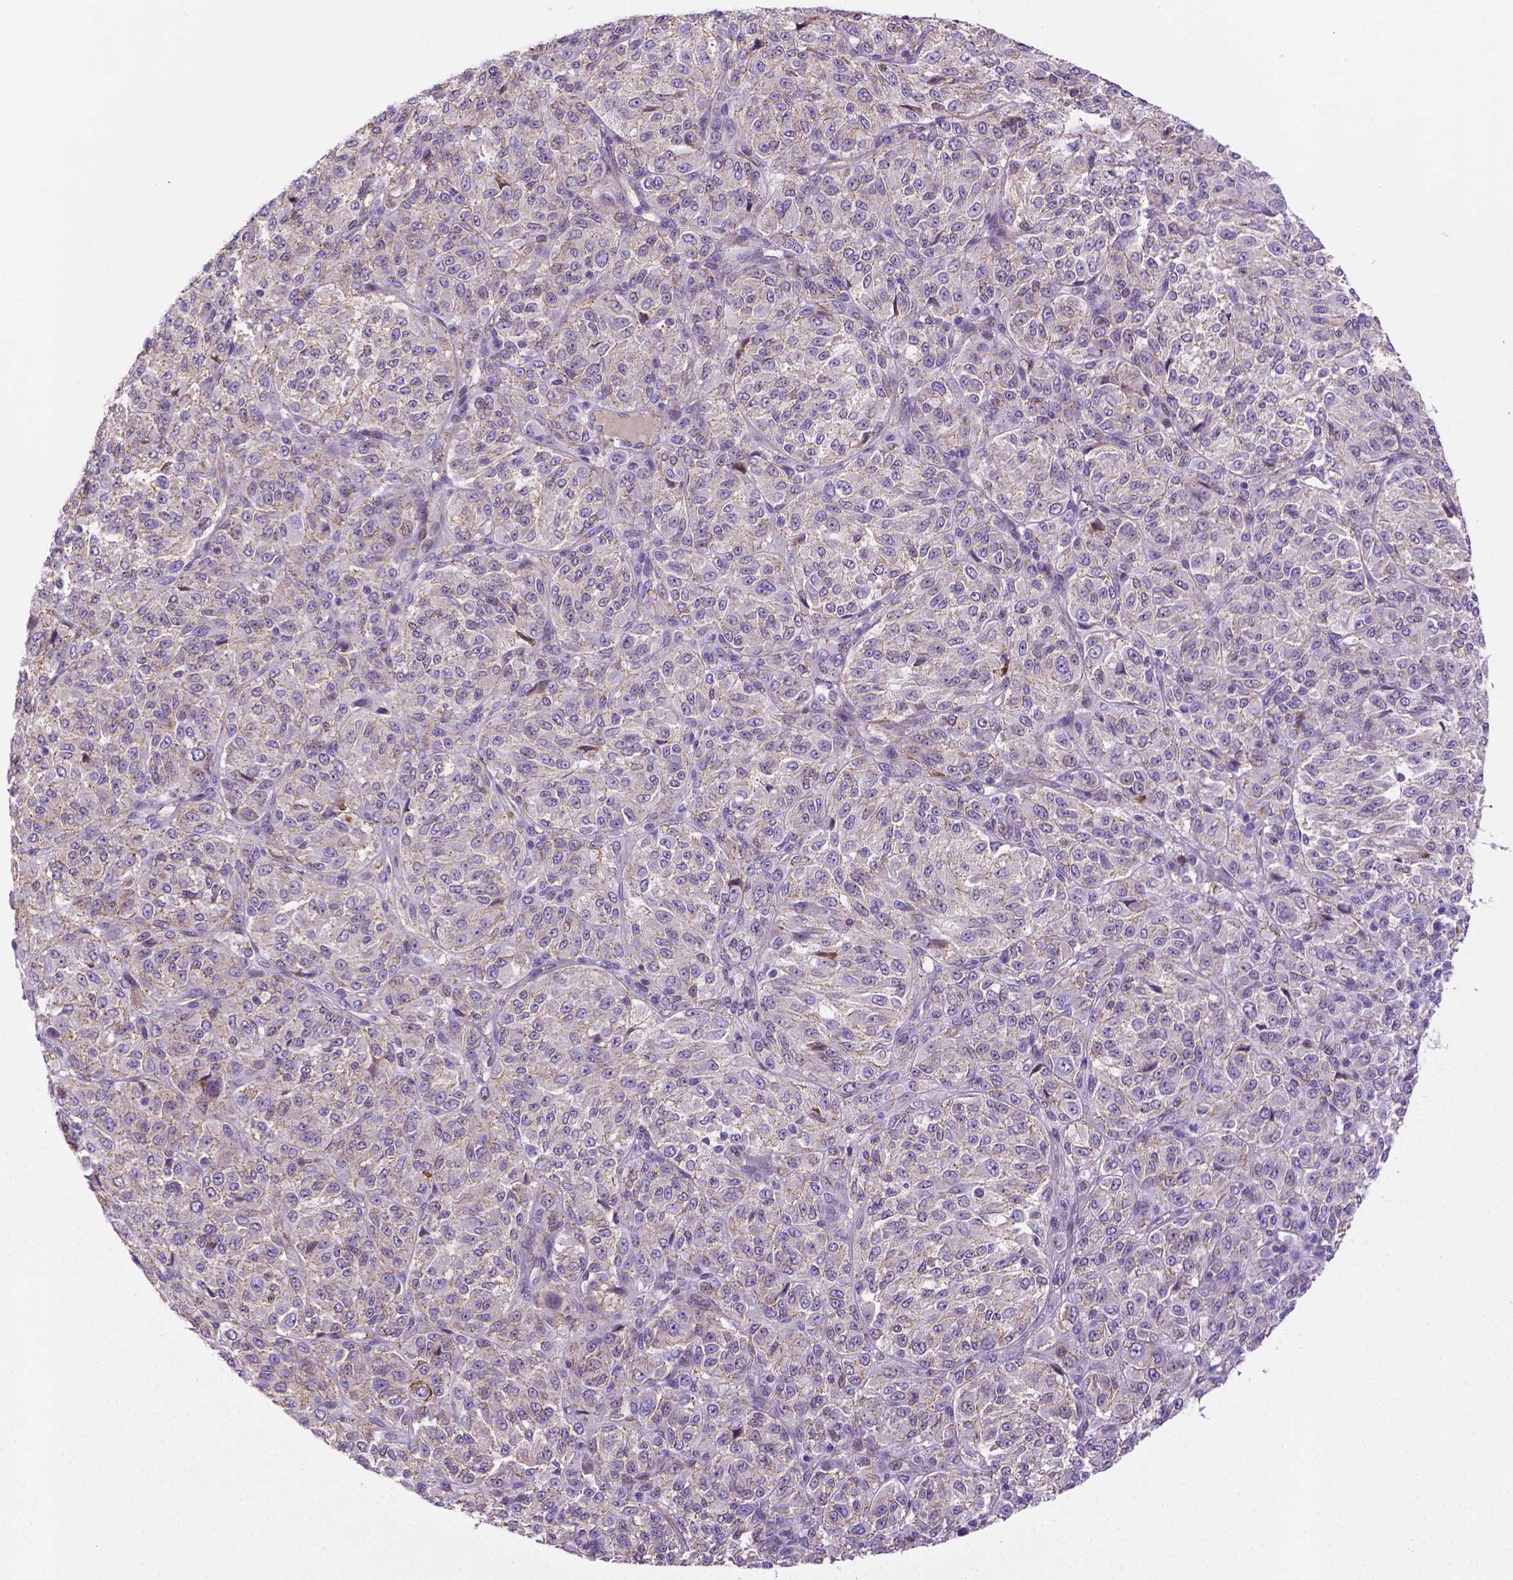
{"staining": {"intensity": "negative", "quantity": "none", "location": "none"}, "tissue": "melanoma", "cell_type": "Tumor cells", "image_type": "cancer", "snomed": [{"axis": "morphology", "description": "Malignant melanoma, Metastatic site"}, {"axis": "topography", "description": "Brain"}], "caption": "High magnification brightfield microscopy of melanoma stained with DAB (brown) and counterstained with hematoxylin (blue): tumor cells show no significant positivity. Nuclei are stained in blue.", "gene": "CCER2", "patient": {"sex": "female", "age": 56}}